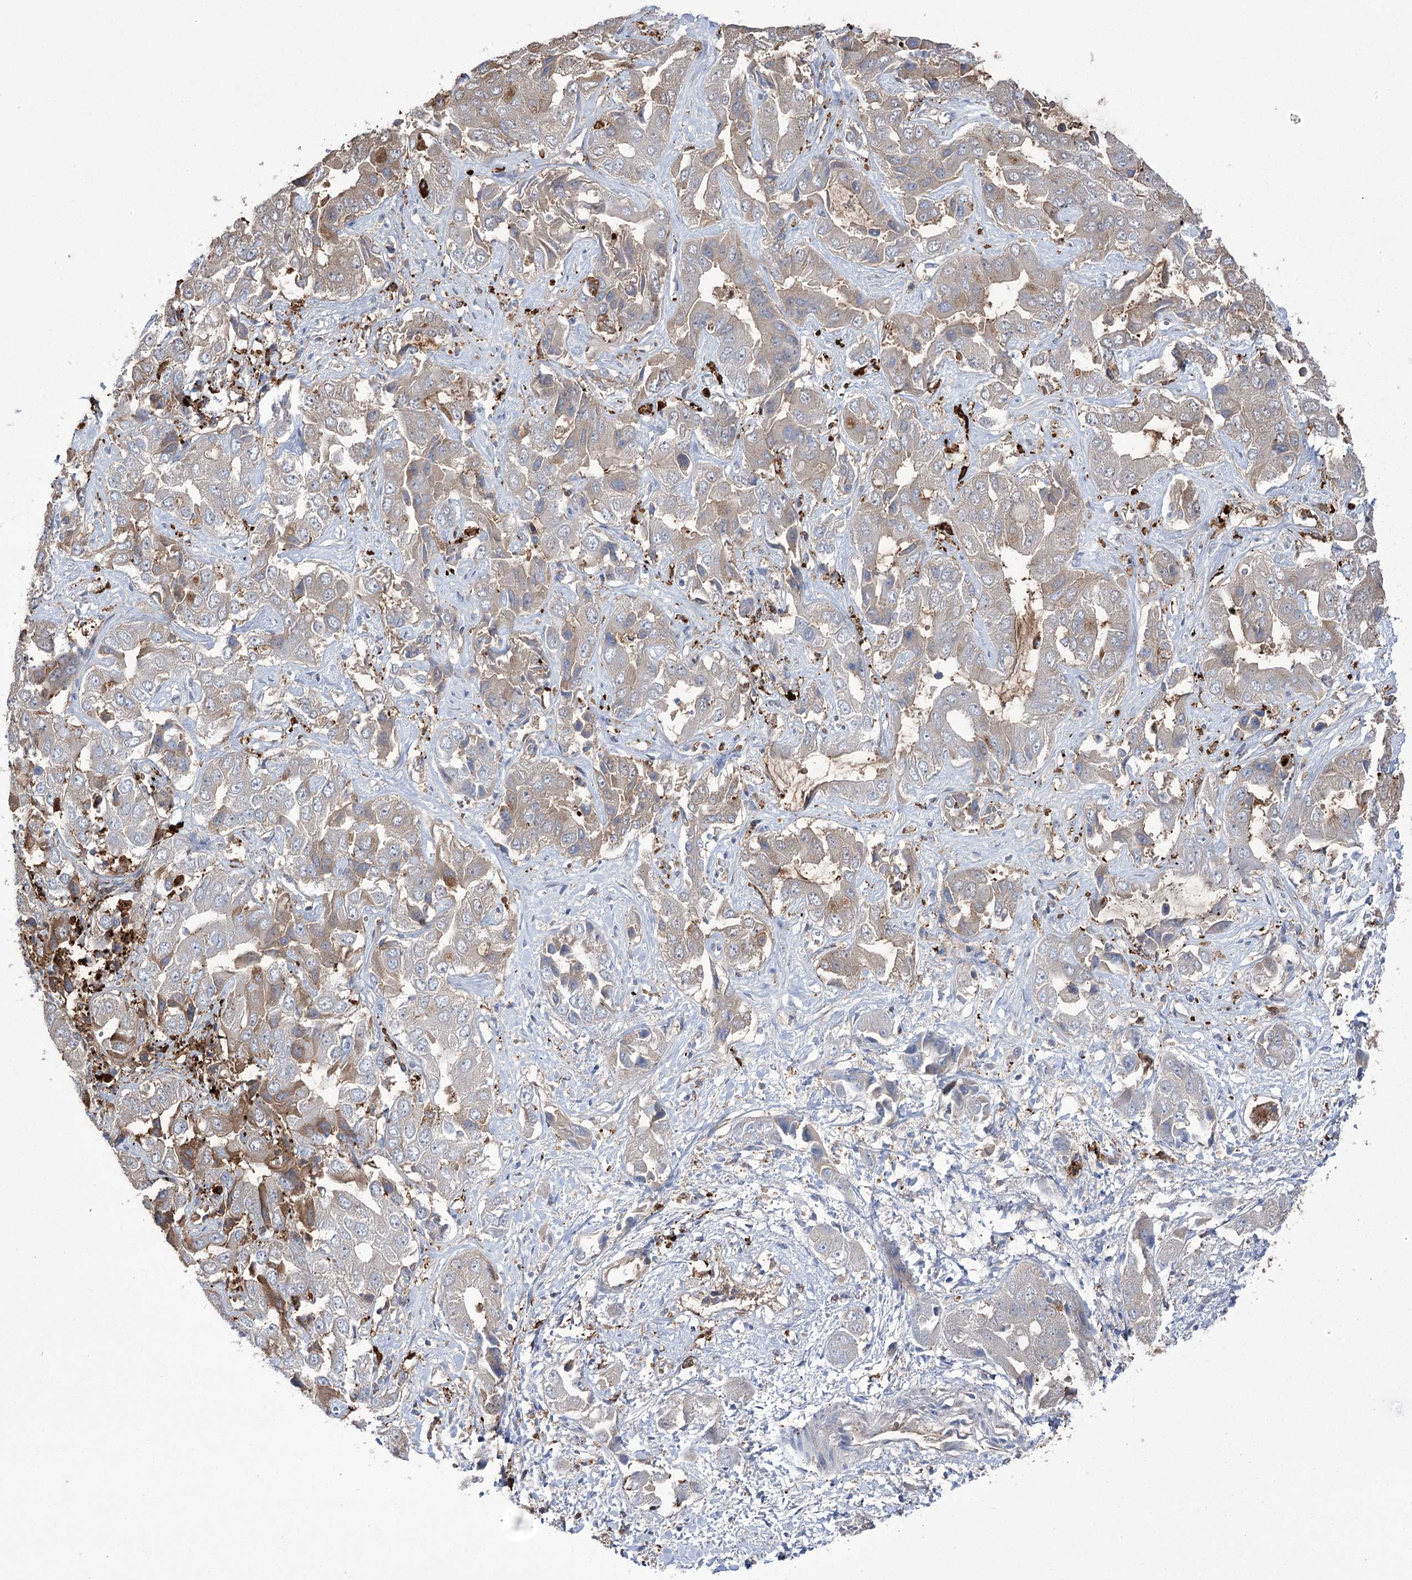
{"staining": {"intensity": "moderate", "quantity": "<25%", "location": "cytoplasmic/membranous"}, "tissue": "liver cancer", "cell_type": "Tumor cells", "image_type": "cancer", "snomed": [{"axis": "morphology", "description": "Cholangiocarcinoma"}, {"axis": "topography", "description": "Liver"}], "caption": "Moderate cytoplasmic/membranous protein positivity is appreciated in approximately <25% of tumor cells in cholangiocarcinoma (liver). Using DAB (brown) and hematoxylin (blue) stains, captured at high magnification using brightfield microscopy.", "gene": "ZNF622", "patient": {"sex": "female", "age": 52}}